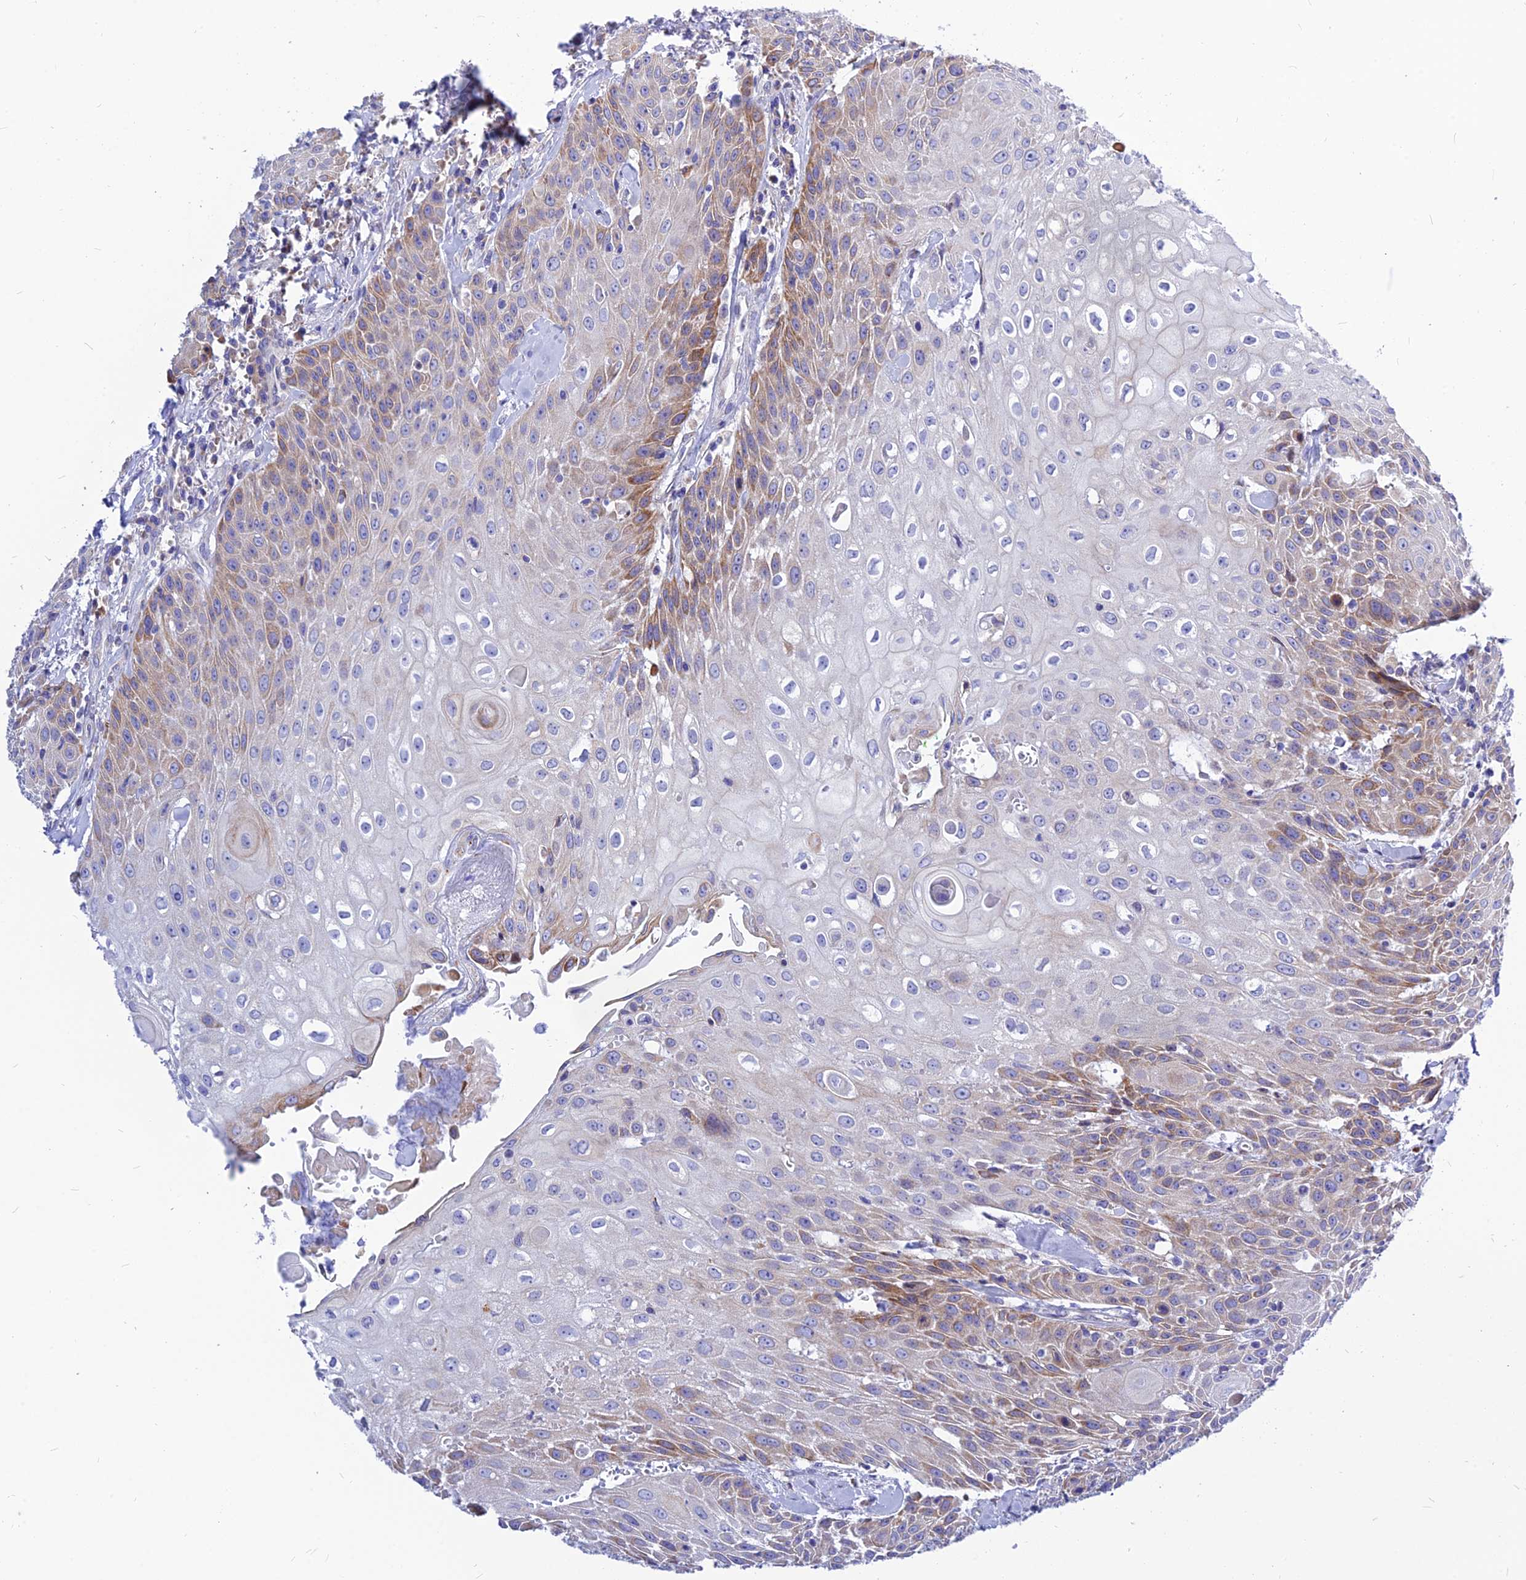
{"staining": {"intensity": "moderate", "quantity": "<25%", "location": "cytoplasmic/membranous"}, "tissue": "head and neck cancer", "cell_type": "Tumor cells", "image_type": "cancer", "snomed": [{"axis": "morphology", "description": "Squamous cell carcinoma, NOS"}, {"axis": "topography", "description": "Oral tissue"}, {"axis": "topography", "description": "Head-Neck"}], "caption": "This micrograph demonstrates immunohistochemistry staining of head and neck squamous cell carcinoma, with low moderate cytoplasmic/membranous positivity in approximately <25% of tumor cells.", "gene": "CNOT6", "patient": {"sex": "female", "age": 82}}